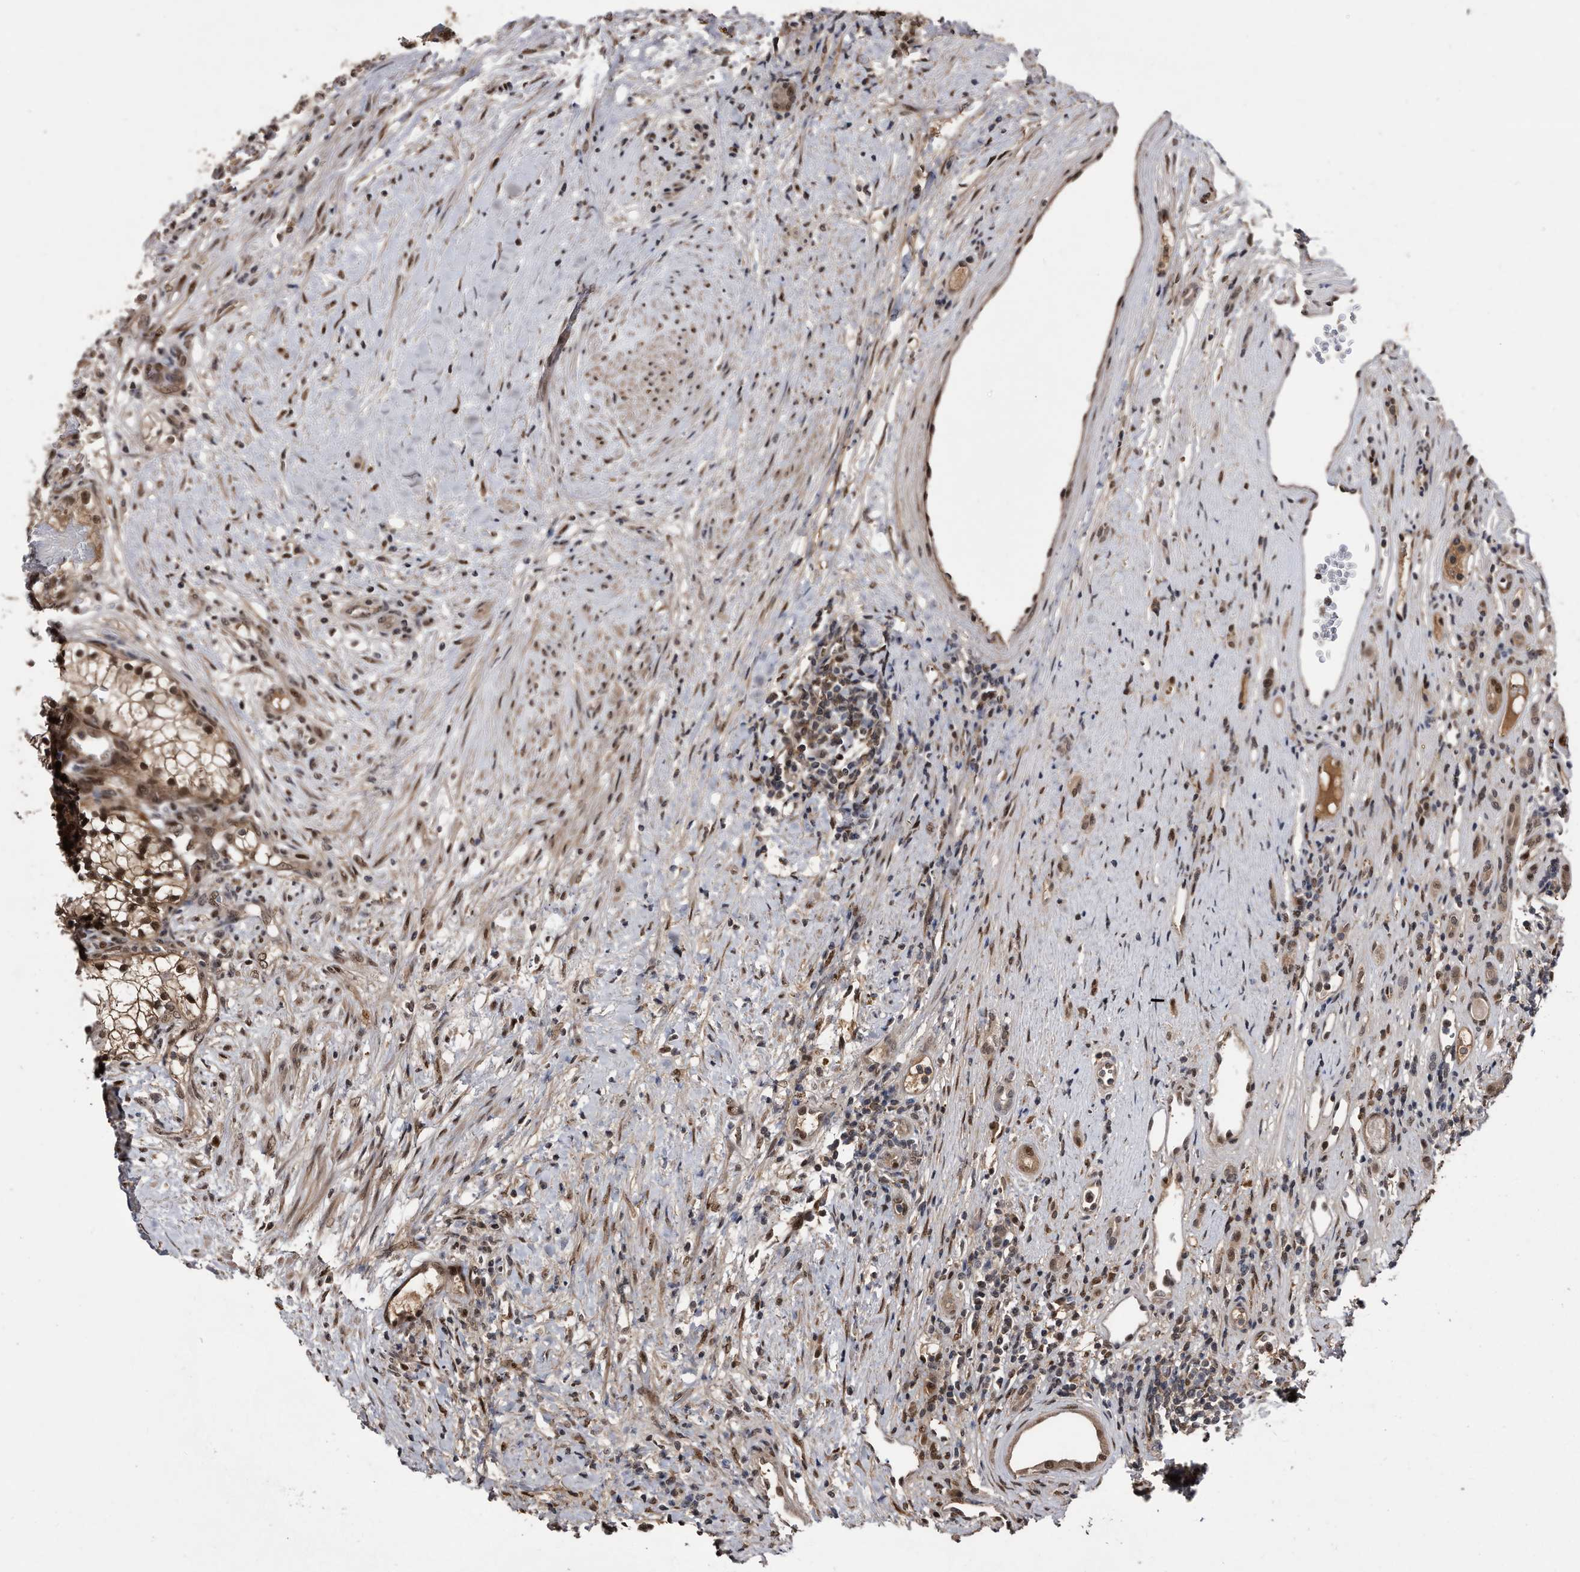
{"staining": {"intensity": "strong", "quantity": ">75%", "location": "cytoplasmic/membranous,nuclear"}, "tissue": "renal cancer", "cell_type": "Tumor cells", "image_type": "cancer", "snomed": [{"axis": "morphology", "description": "Normal tissue, NOS"}, {"axis": "morphology", "description": "Adenocarcinoma, NOS"}, {"axis": "topography", "description": "Kidney"}], "caption": "Immunohistochemistry (DAB) staining of renal cancer displays strong cytoplasmic/membranous and nuclear protein staining in approximately >75% of tumor cells. Nuclei are stained in blue.", "gene": "RAD23B", "patient": {"sex": "male", "age": 68}}